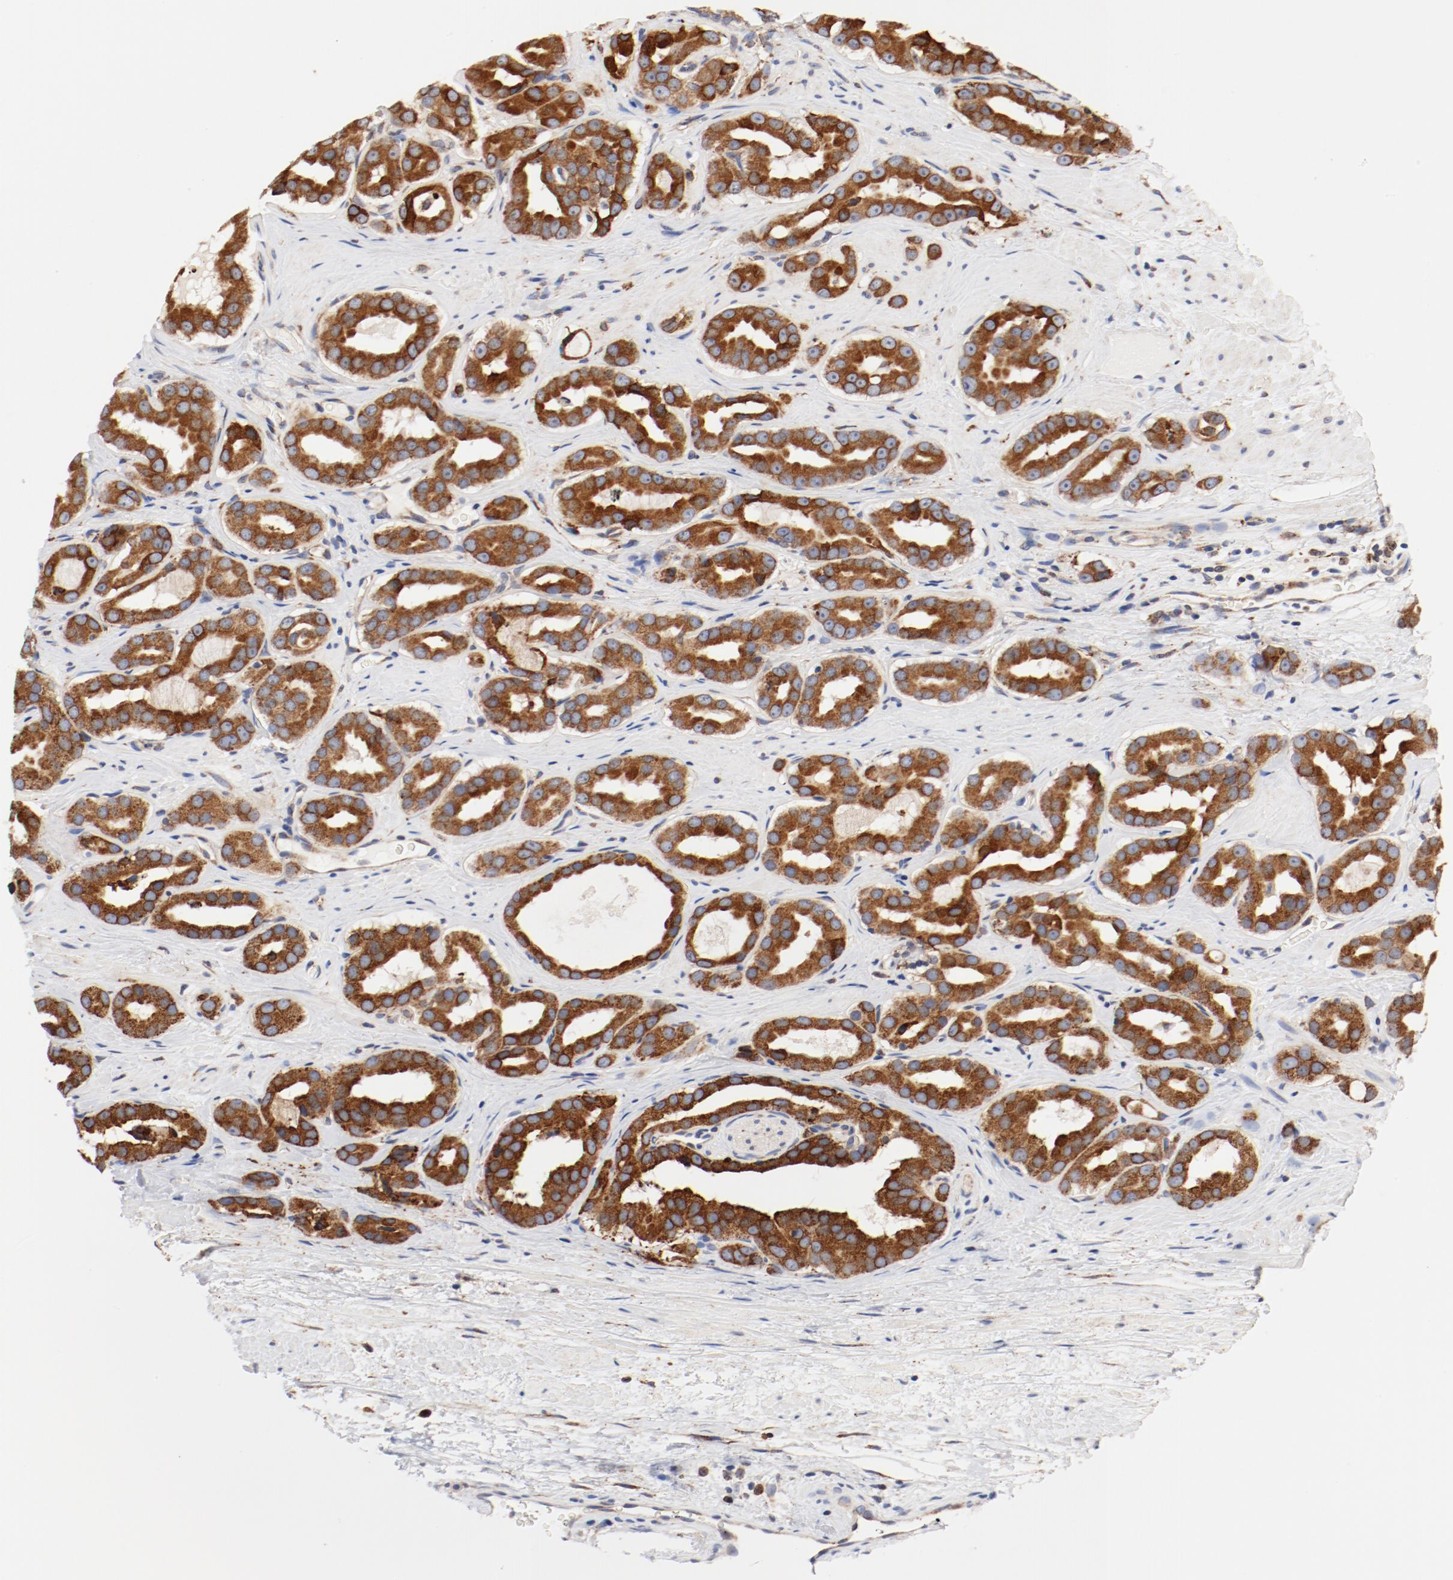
{"staining": {"intensity": "strong", "quantity": ">75%", "location": "cytoplasmic/membranous"}, "tissue": "prostate cancer", "cell_type": "Tumor cells", "image_type": "cancer", "snomed": [{"axis": "morphology", "description": "Adenocarcinoma, Low grade"}, {"axis": "topography", "description": "Prostate"}], "caption": "Immunohistochemistry histopathology image of neoplastic tissue: adenocarcinoma (low-grade) (prostate) stained using immunohistochemistry (IHC) reveals high levels of strong protein expression localized specifically in the cytoplasmic/membranous of tumor cells, appearing as a cytoplasmic/membranous brown color.", "gene": "PDPK1", "patient": {"sex": "male", "age": 59}}